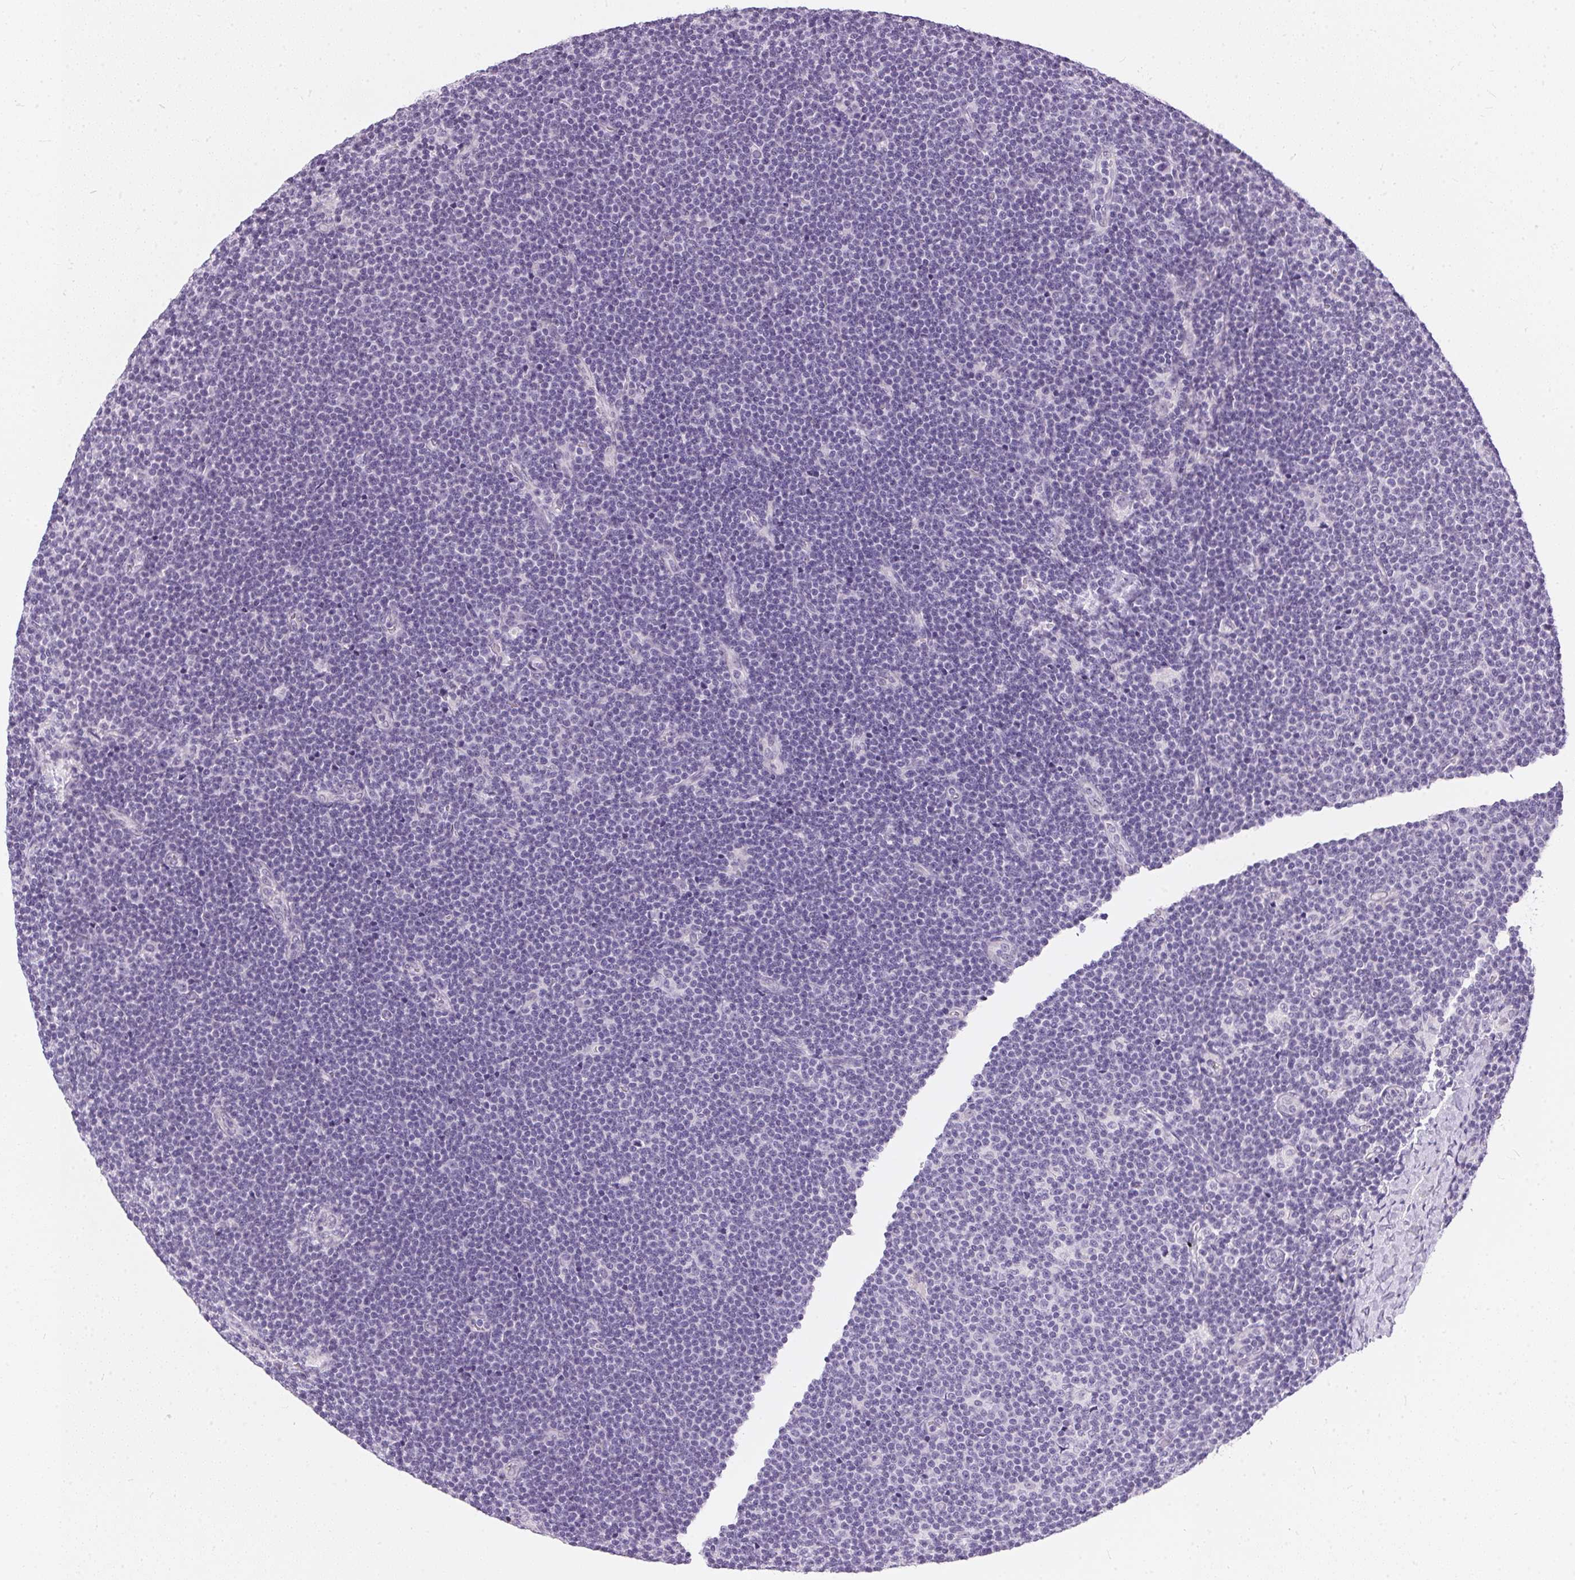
{"staining": {"intensity": "negative", "quantity": "none", "location": "none"}, "tissue": "lymphoma", "cell_type": "Tumor cells", "image_type": "cancer", "snomed": [{"axis": "morphology", "description": "Malignant lymphoma, non-Hodgkin's type, Low grade"}, {"axis": "topography", "description": "Lymph node"}], "caption": "Malignant lymphoma, non-Hodgkin's type (low-grade) was stained to show a protein in brown. There is no significant staining in tumor cells.", "gene": "GBP6", "patient": {"sex": "male", "age": 48}}